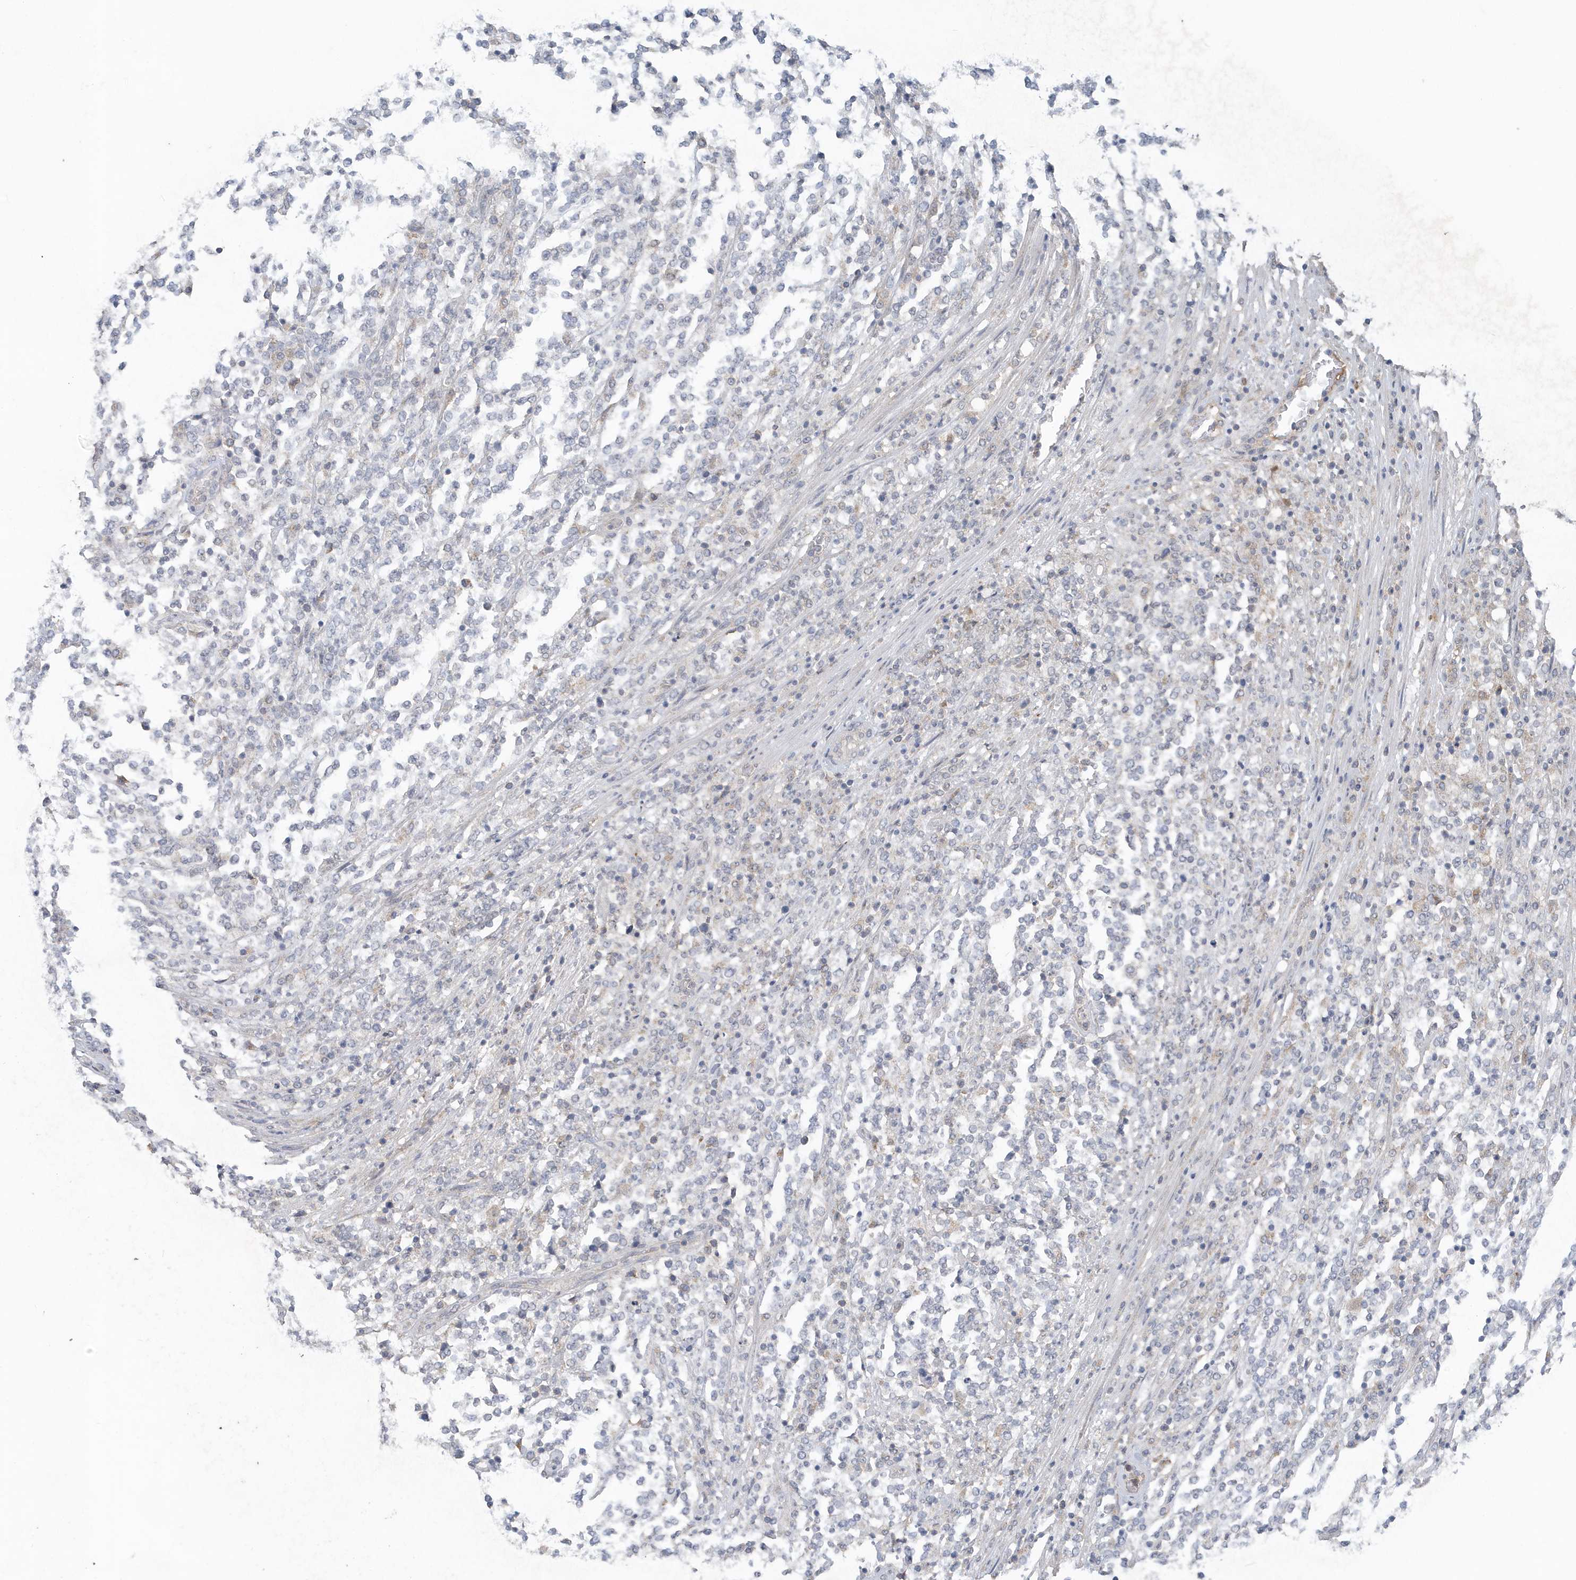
{"staining": {"intensity": "negative", "quantity": "none", "location": "none"}, "tissue": "lymphoma", "cell_type": "Tumor cells", "image_type": "cancer", "snomed": [{"axis": "morphology", "description": "Malignant lymphoma, non-Hodgkin's type, High grade"}, {"axis": "topography", "description": "Soft tissue"}], "caption": "The photomicrograph shows no staining of tumor cells in lymphoma. (Immunohistochemistry, brightfield microscopy, high magnification).", "gene": "C1RL", "patient": {"sex": "male", "age": 18}}